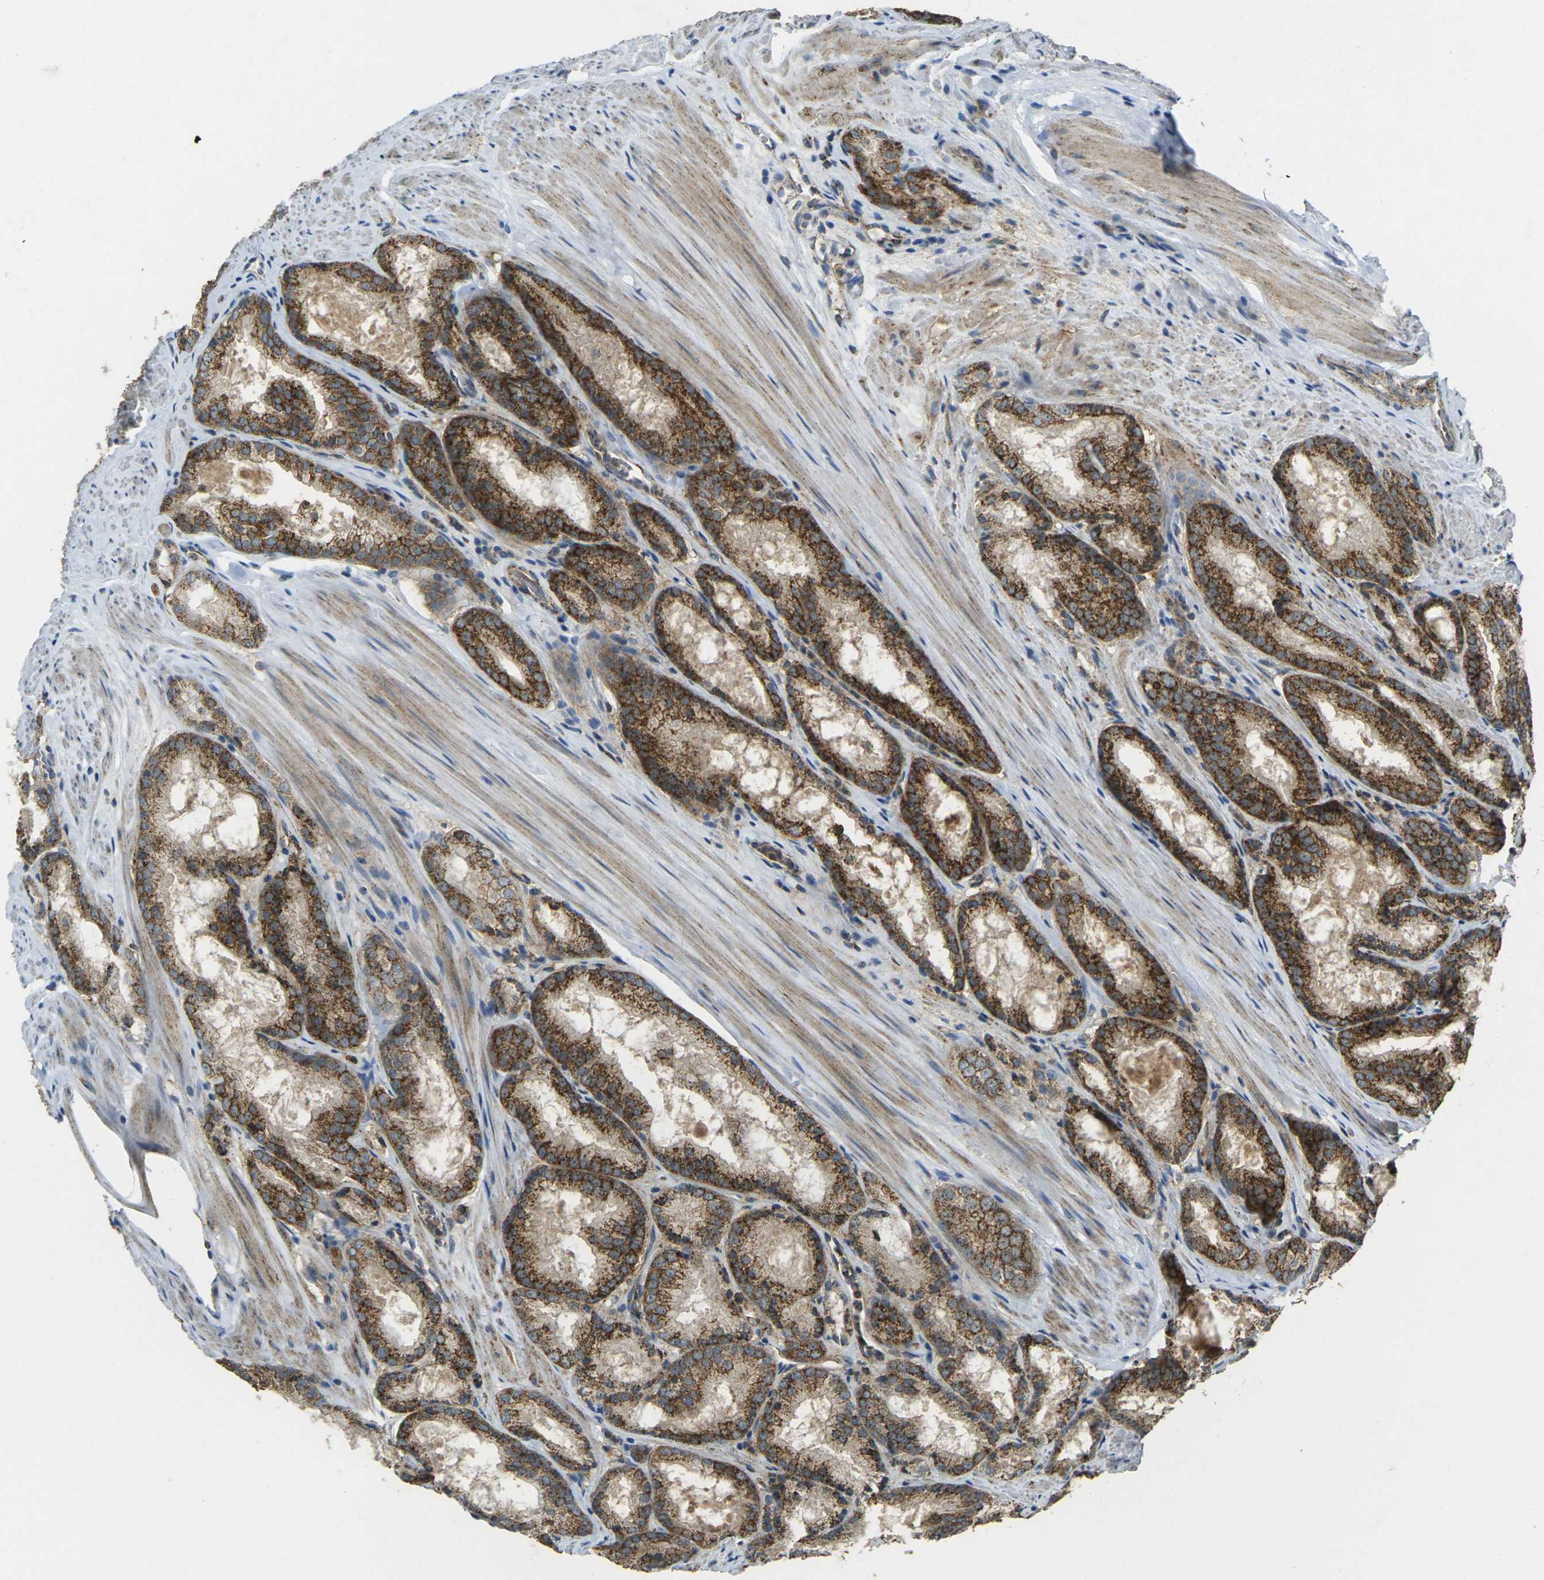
{"staining": {"intensity": "strong", "quantity": ">75%", "location": "cytoplasmic/membranous"}, "tissue": "prostate cancer", "cell_type": "Tumor cells", "image_type": "cancer", "snomed": [{"axis": "morphology", "description": "Adenocarcinoma, Low grade"}, {"axis": "topography", "description": "Prostate"}], "caption": "Immunohistochemistry staining of prostate adenocarcinoma (low-grade), which reveals high levels of strong cytoplasmic/membranous staining in about >75% of tumor cells indicating strong cytoplasmic/membranous protein expression. The staining was performed using DAB (3,3'-diaminobenzidine) (brown) for protein detection and nuclei were counterstained in hematoxylin (blue).", "gene": "IGF1R", "patient": {"sex": "male", "age": 64}}